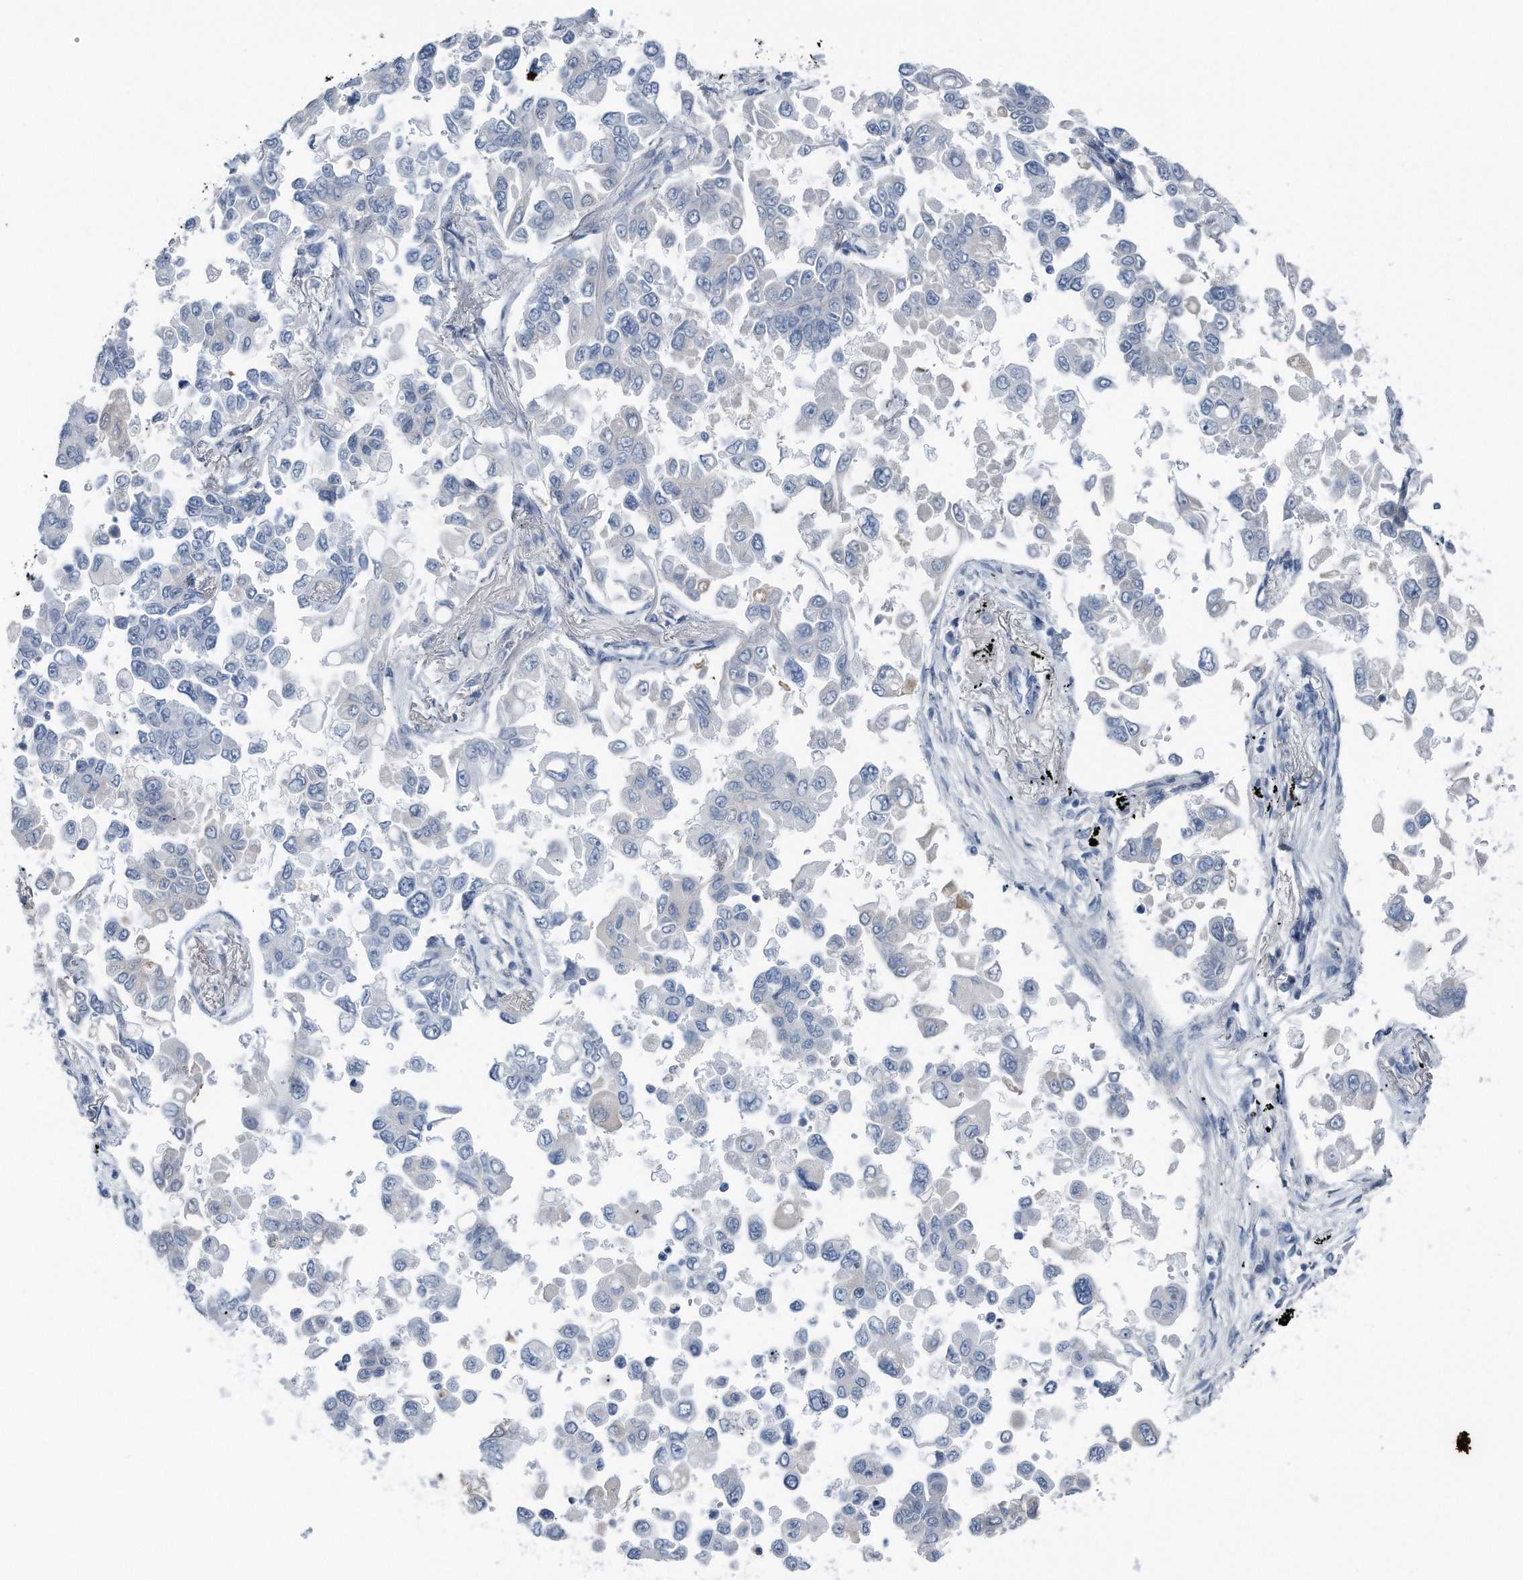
{"staining": {"intensity": "negative", "quantity": "none", "location": "none"}, "tissue": "lung cancer", "cell_type": "Tumor cells", "image_type": "cancer", "snomed": [{"axis": "morphology", "description": "Adenocarcinoma, NOS"}, {"axis": "topography", "description": "Lung"}], "caption": "An image of lung cancer (adenocarcinoma) stained for a protein shows no brown staining in tumor cells.", "gene": "YRDC", "patient": {"sex": "female", "age": 67}}